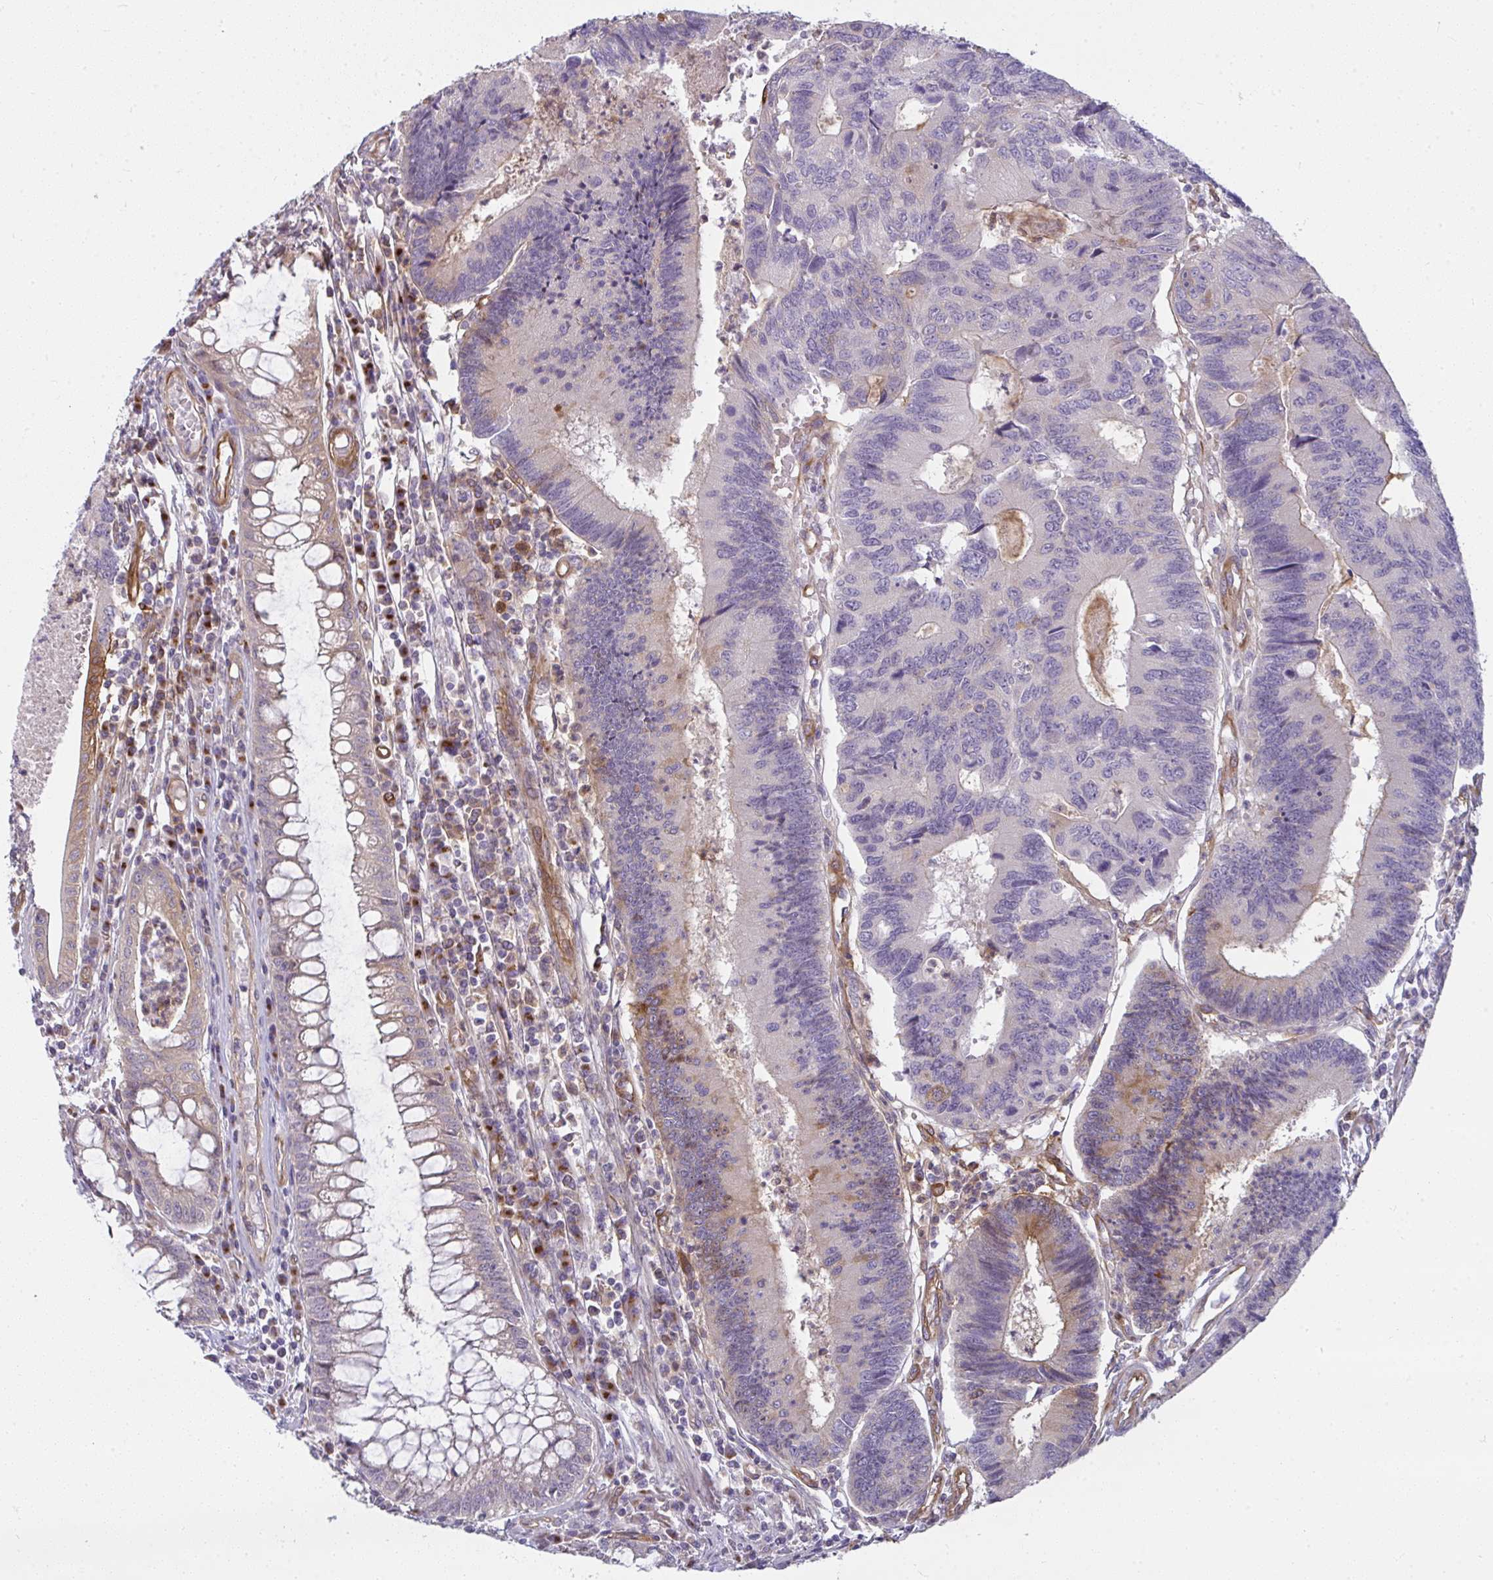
{"staining": {"intensity": "weak", "quantity": "<25%", "location": "cytoplasmic/membranous"}, "tissue": "colorectal cancer", "cell_type": "Tumor cells", "image_type": "cancer", "snomed": [{"axis": "morphology", "description": "Adenocarcinoma, NOS"}, {"axis": "topography", "description": "Colon"}], "caption": "DAB (3,3'-diaminobenzidine) immunohistochemical staining of human colorectal cancer displays no significant positivity in tumor cells.", "gene": "IFIT3", "patient": {"sex": "female", "age": 67}}